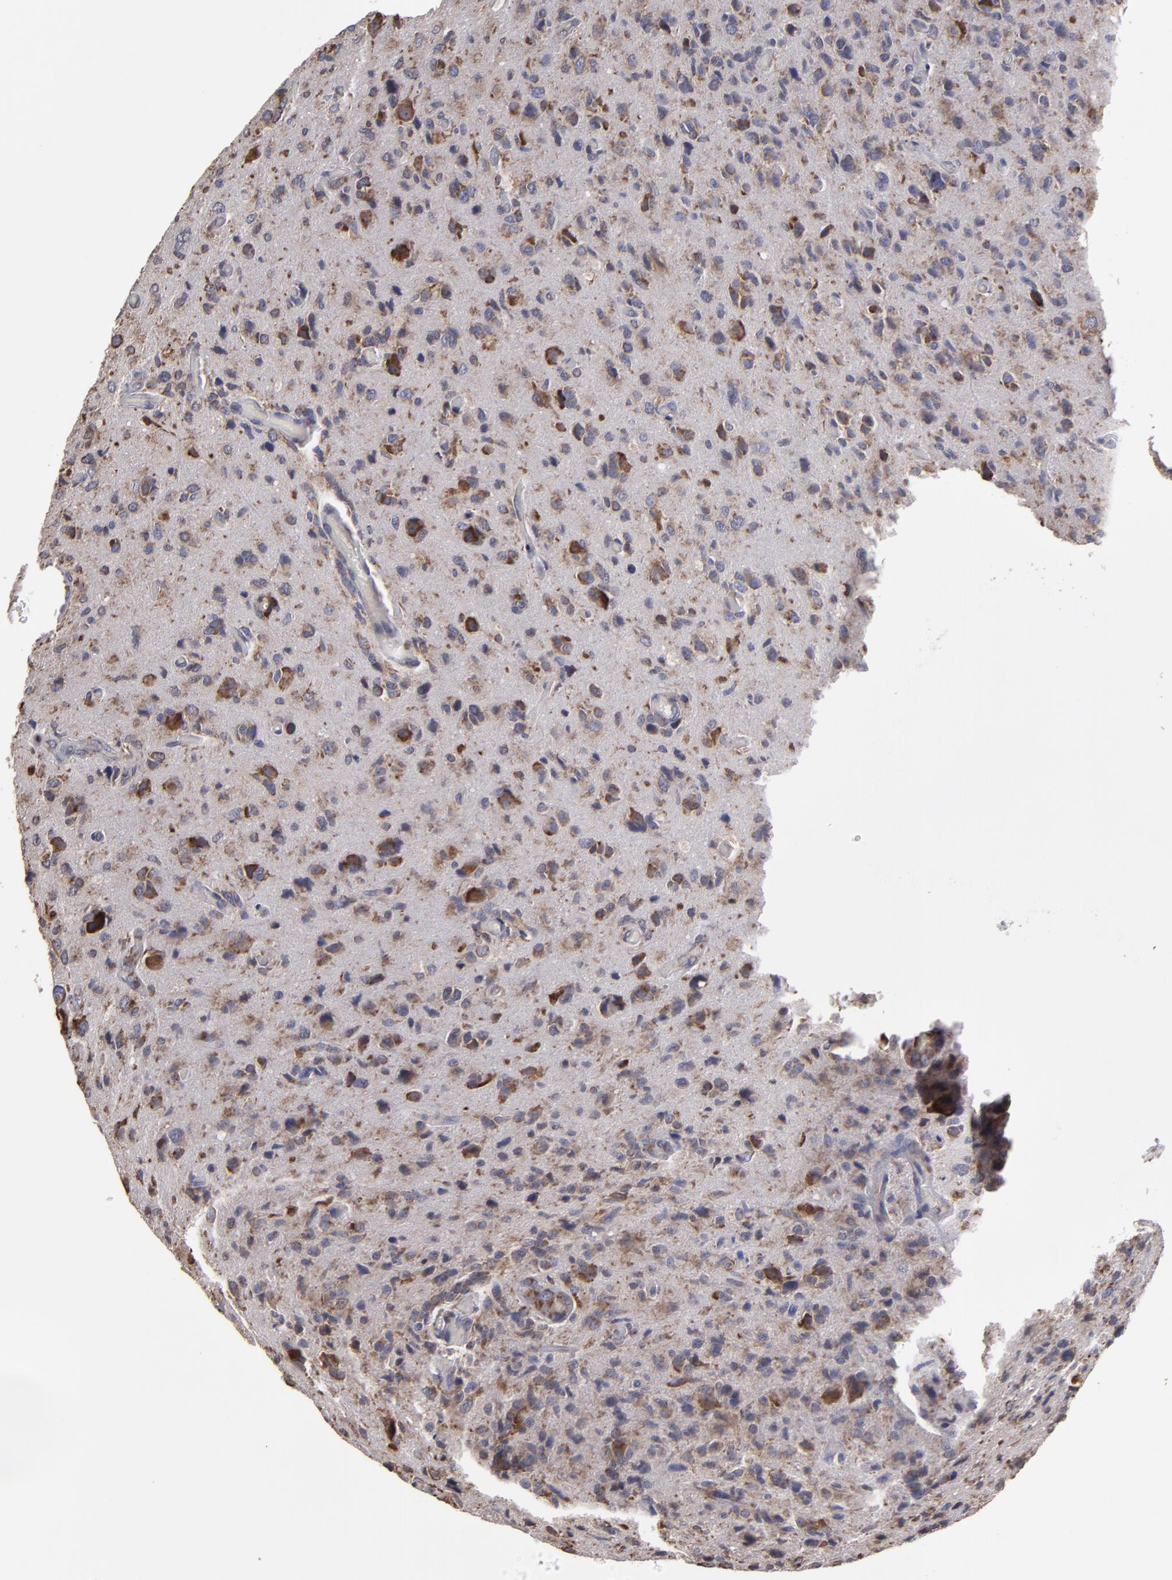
{"staining": {"intensity": "moderate", "quantity": "<25%", "location": "cytoplasmic/membranous"}, "tissue": "glioma", "cell_type": "Tumor cells", "image_type": "cancer", "snomed": [{"axis": "morphology", "description": "Glioma, malignant, High grade"}, {"axis": "topography", "description": "Brain"}], "caption": "Malignant high-grade glioma tissue reveals moderate cytoplasmic/membranous positivity in about <25% of tumor cells, visualized by immunohistochemistry.", "gene": "SND1", "patient": {"sex": "male", "age": 69}}